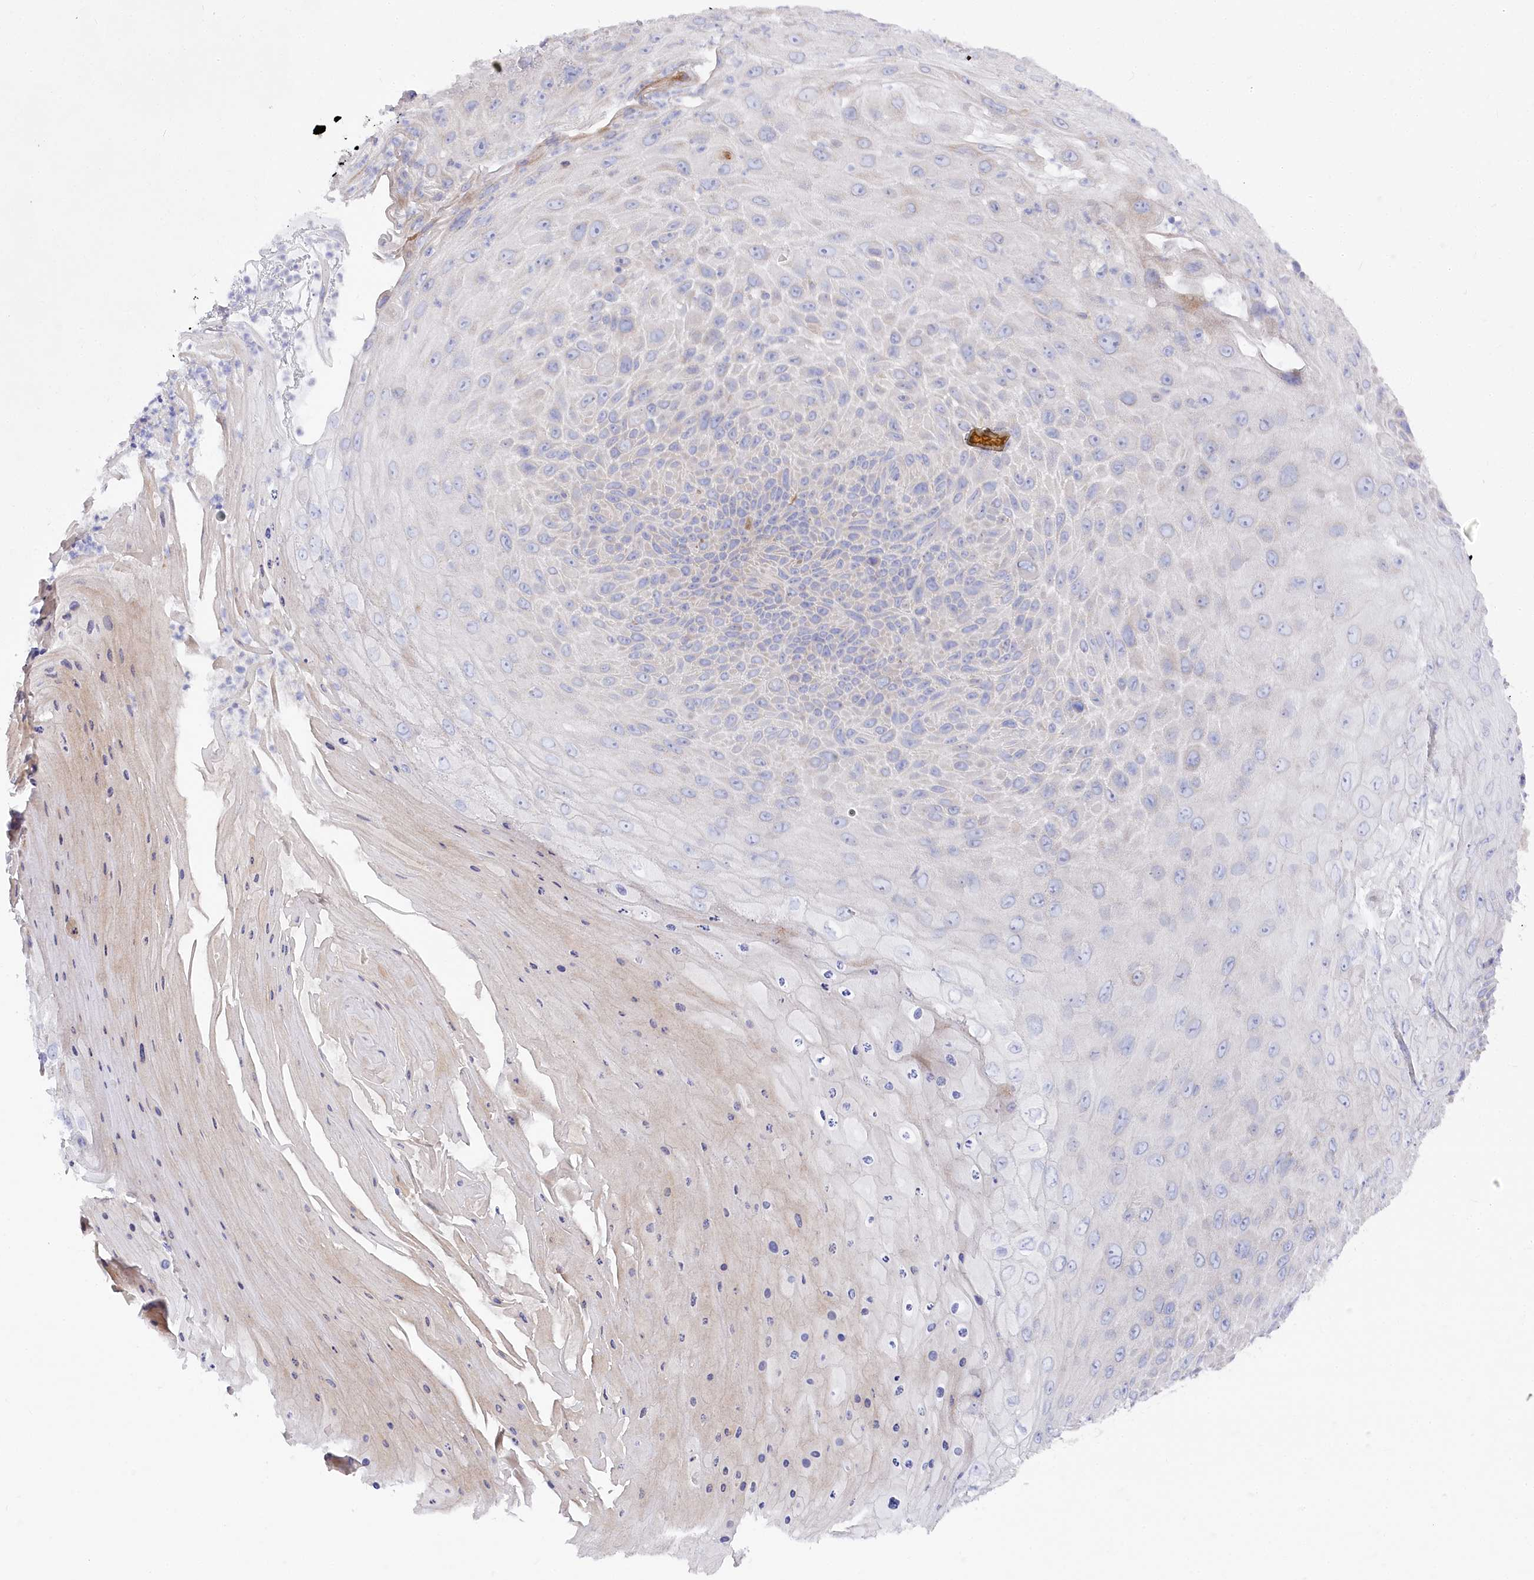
{"staining": {"intensity": "negative", "quantity": "none", "location": "none"}, "tissue": "skin cancer", "cell_type": "Tumor cells", "image_type": "cancer", "snomed": [{"axis": "morphology", "description": "Squamous cell carcinoma, NOS"}, {"axis": "topography", "description": "Skin"}], "caption": "Tumor cells show no significant staining in skin squamous cell carcinoma.", "gene": "POGLUT1", "patient": {"sex": "female", "age": 88}}